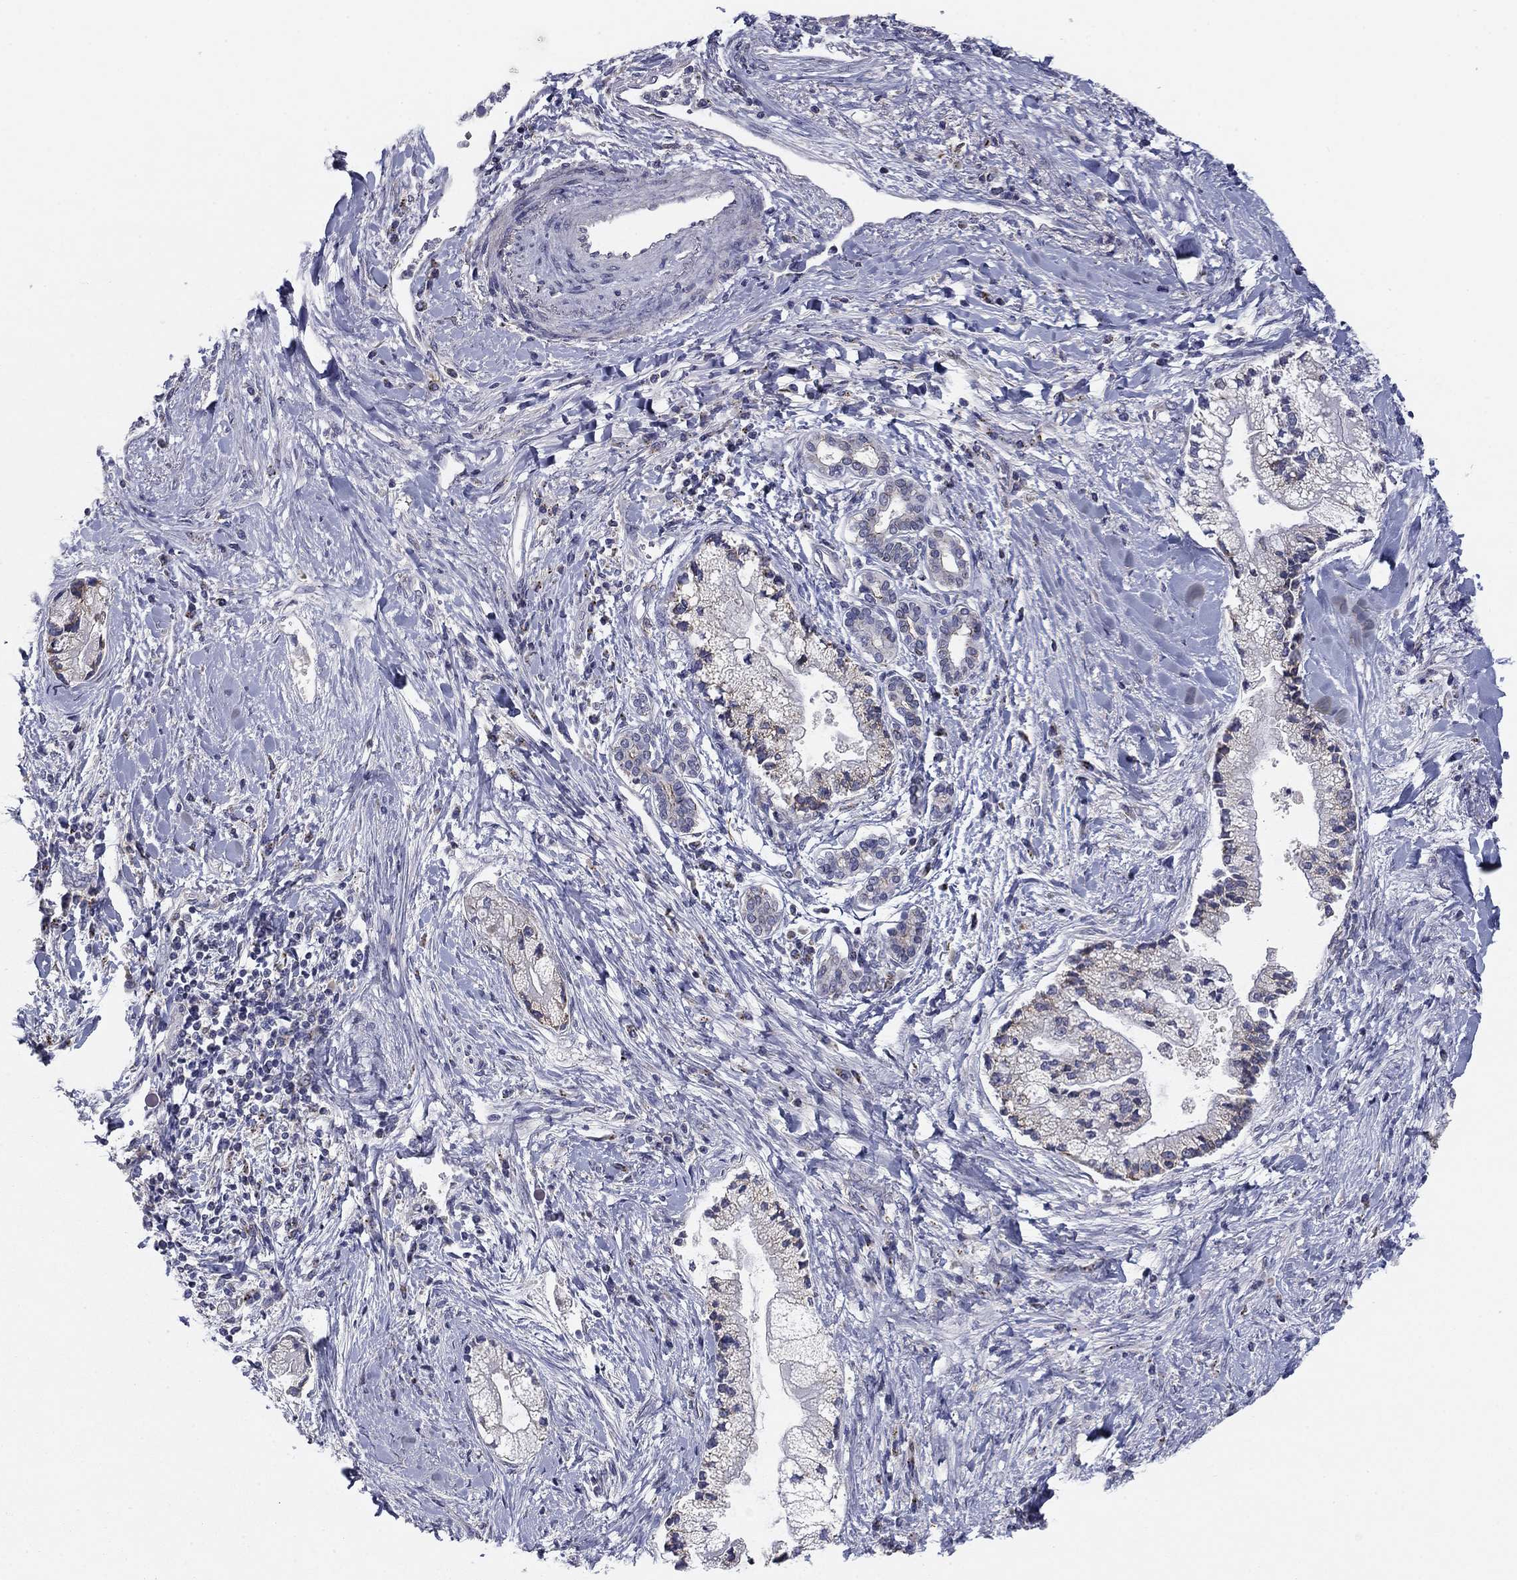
{"staining": {"intensity": "moderate", "quantity": "25%-75%", "location": "cytoplasmic/membranous"}, "tissue": "liver cancer", "cell_type": "Tumor cells", "image_type": "cancer", "snomed": [{"axis": "morphology", "description": "Cholangiocarcinoma"}, {"axis": "topography", "description": "Liver"}], "caption": "Protein expression analysis of liver cholangiocarcinoma demonstrates moderate cytoplasmic/membranous staining in approximately 25%-75% of tumor cells.", "gene": "SEPTIN3", "patient": {"sex": "male", "age": 50}}